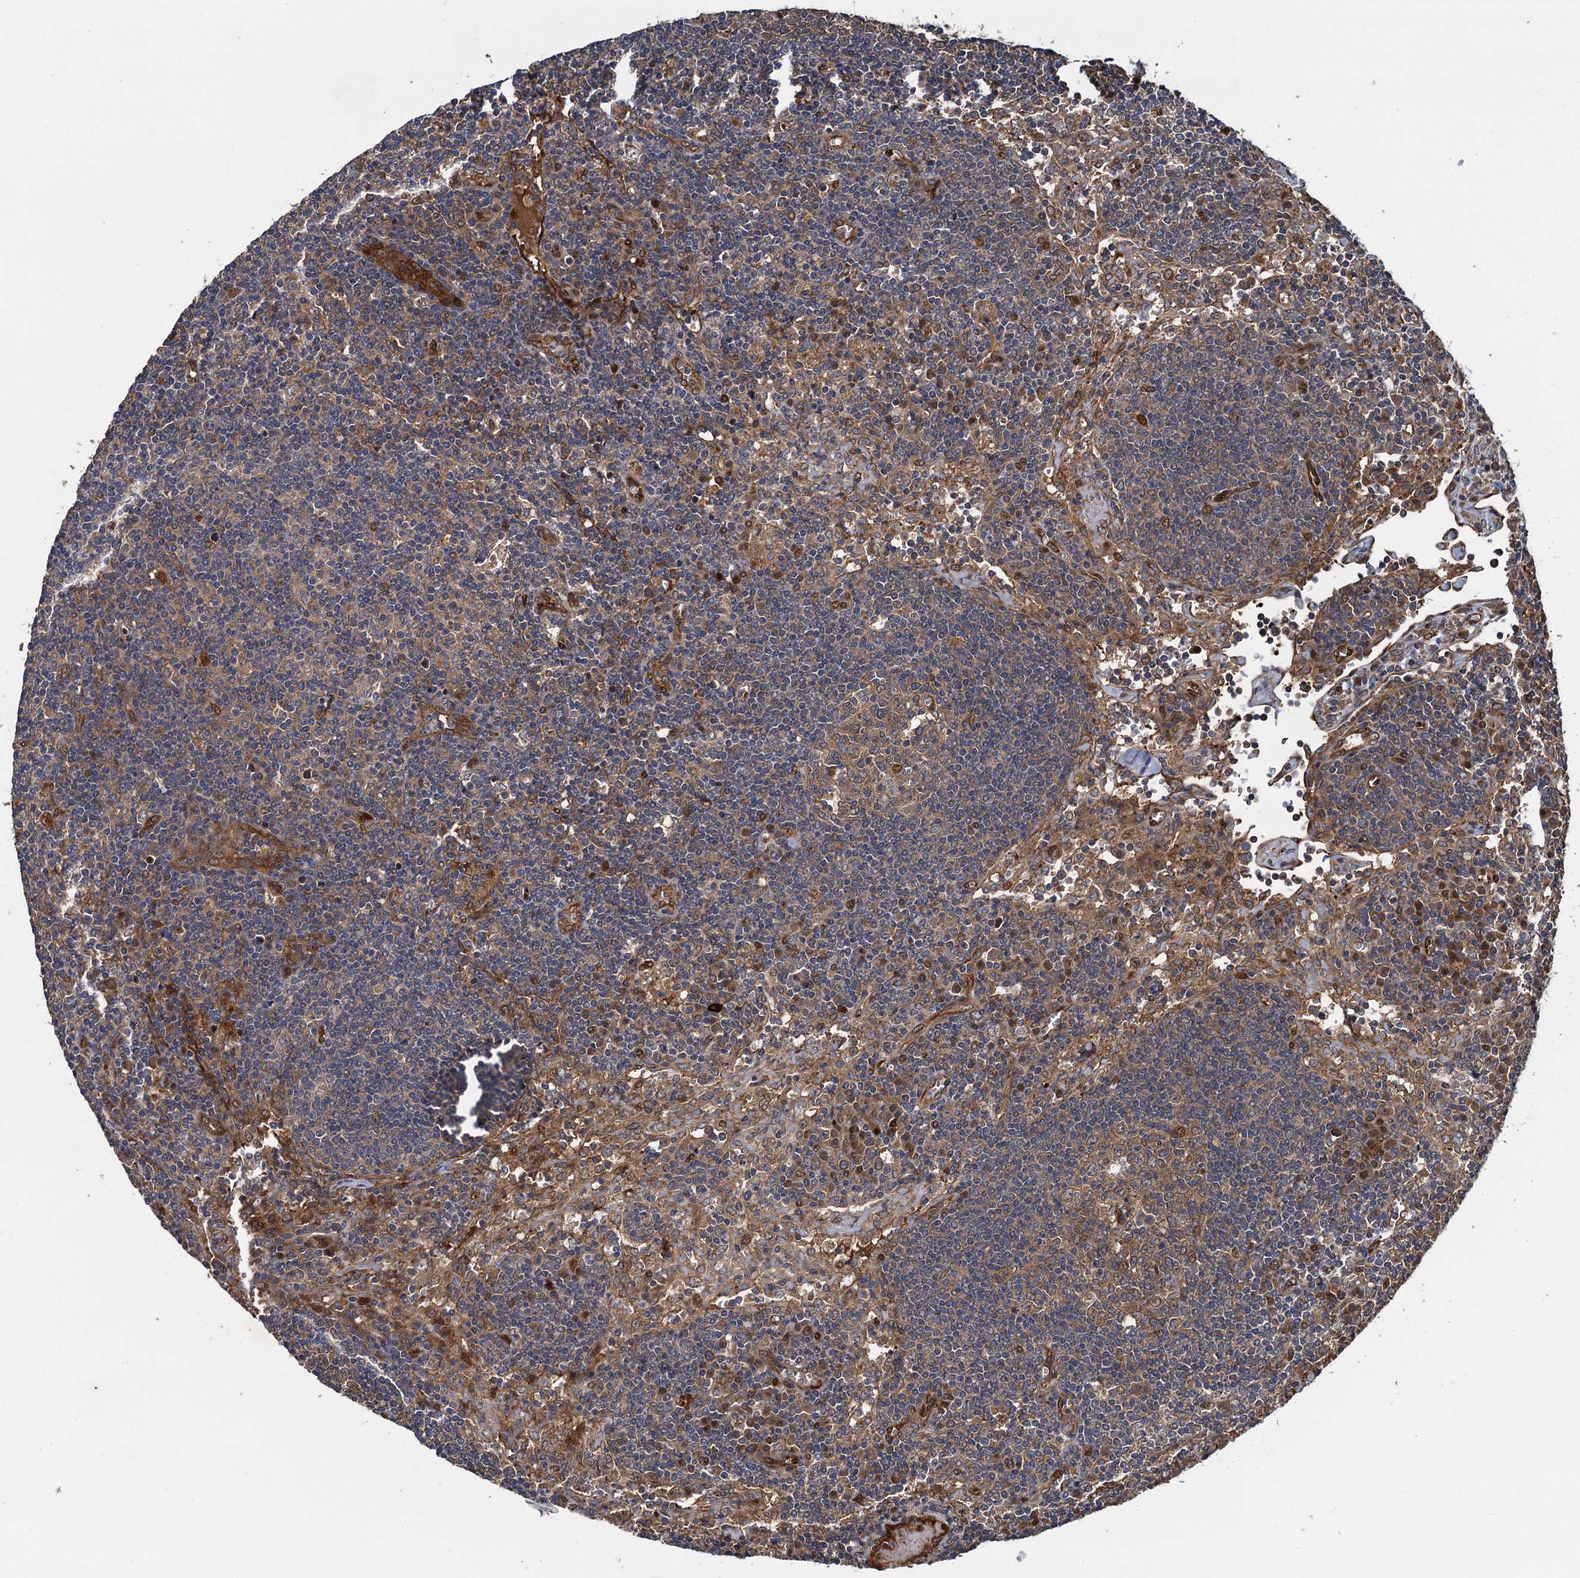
{"staining": {"intensity": "moderate", "quantity": ">75%", "location": "cytoplasmic/membranous"}, "tissue": "lymph node", "cell_type": "Germinal center cells", "image_type": "normal", "snomed": [{"axis": "morphology", "description": "Normal tissue, NOS"}, {"axis": "topography", "description": "Lymph node"}], "caption": "DAB (3,3'-diaminobenzidine) immunohistochemical staining of normal human lymph node displays moderate cytoplasmic/membranous protein staining in about >75% of germinal center cells.", "gene": "RHOBTB1", "patient": {"sex": "male", "age": 58}}